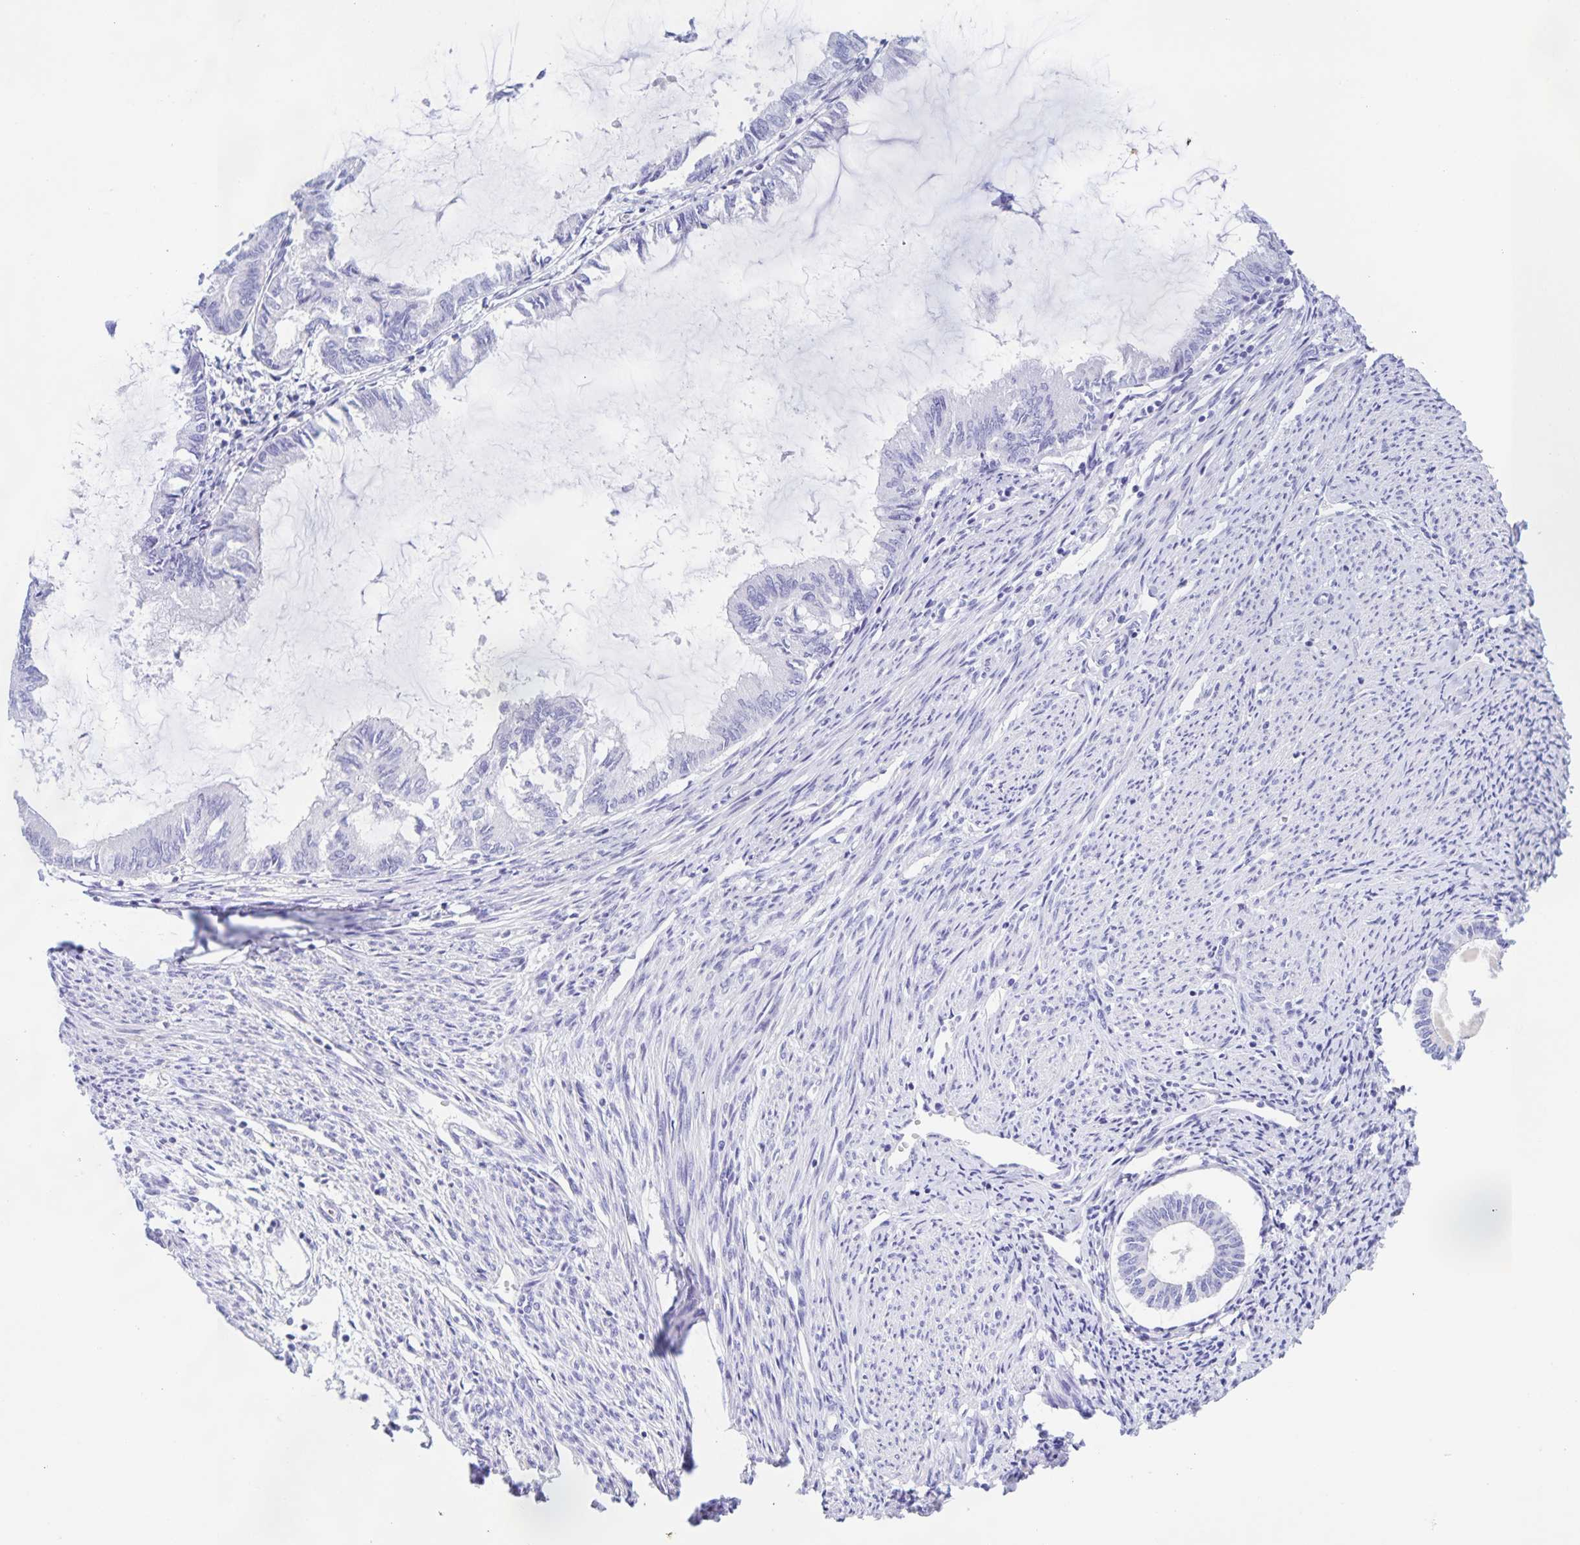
{"staining": {"intensity": "negative", "quantity": "none", "location": "none"}, "tissue": "endometrial cancer", "cell_type": "Tumor cells", "image_type": "cancer", "snomed": [{"axis": "morphology", "description": "Adenocarcinoma, NOS"}, {"axis": "topography", "description": "Endometrium"}], "caption": "High magnification brightfield microscopy of endometrial cancer (adenocarcinoma) stained with DAB (brown) and counterstained with hematoxylin (blue): tumor cells show no significant positivity. (Immunohistochemistry (ihc), brightfield microscopy, high magnification).", "gene": "CATSPER4", "patient": {"sex": "female", "age": 86}}